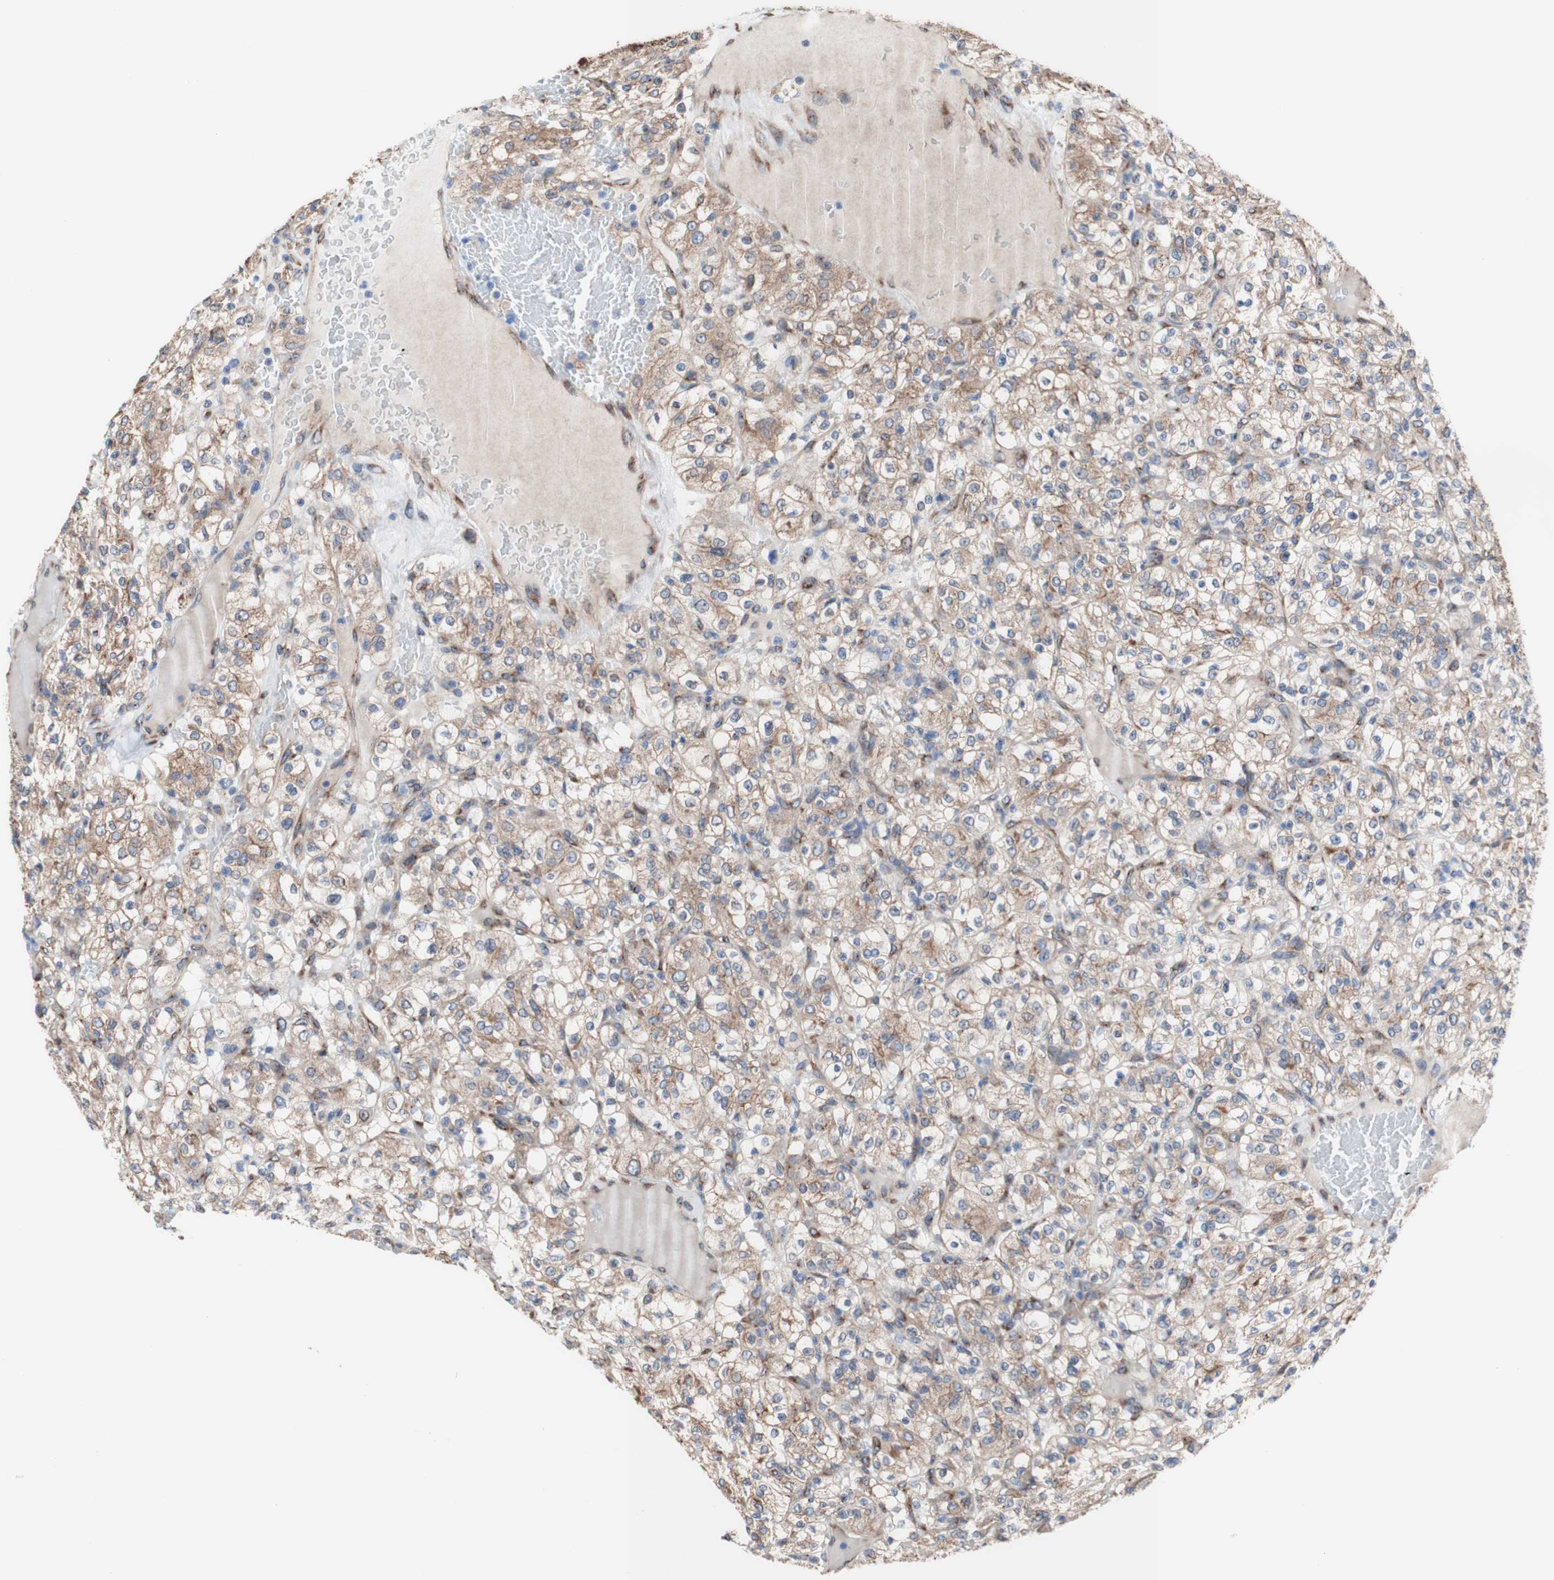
{"staining": {"intensity": "moderate", "quantity": ">75%", "location": "cytoplasmic/membranous"}, "tissue": "renal cancer", "cell_type": "Tumor cells", "image_type": "cancer", "snomed": [{"axis": "morphology", "description": "Normal tissue, NOS"}, {"axis": "morphology", "description": "Adenocarcinoma, NOS"}, {"axis": "topography", "description": "Kidney"}], "caption": "Approximately >75% of tumor cells in human renal cancer (adenocarcinoma) demonstrate moderate cytoplasmic/membranous protein staining as visualized by brown immunohistochemical staining.", "gene": "LRIG3", "patient": {"sex": "female", "age": 72}}